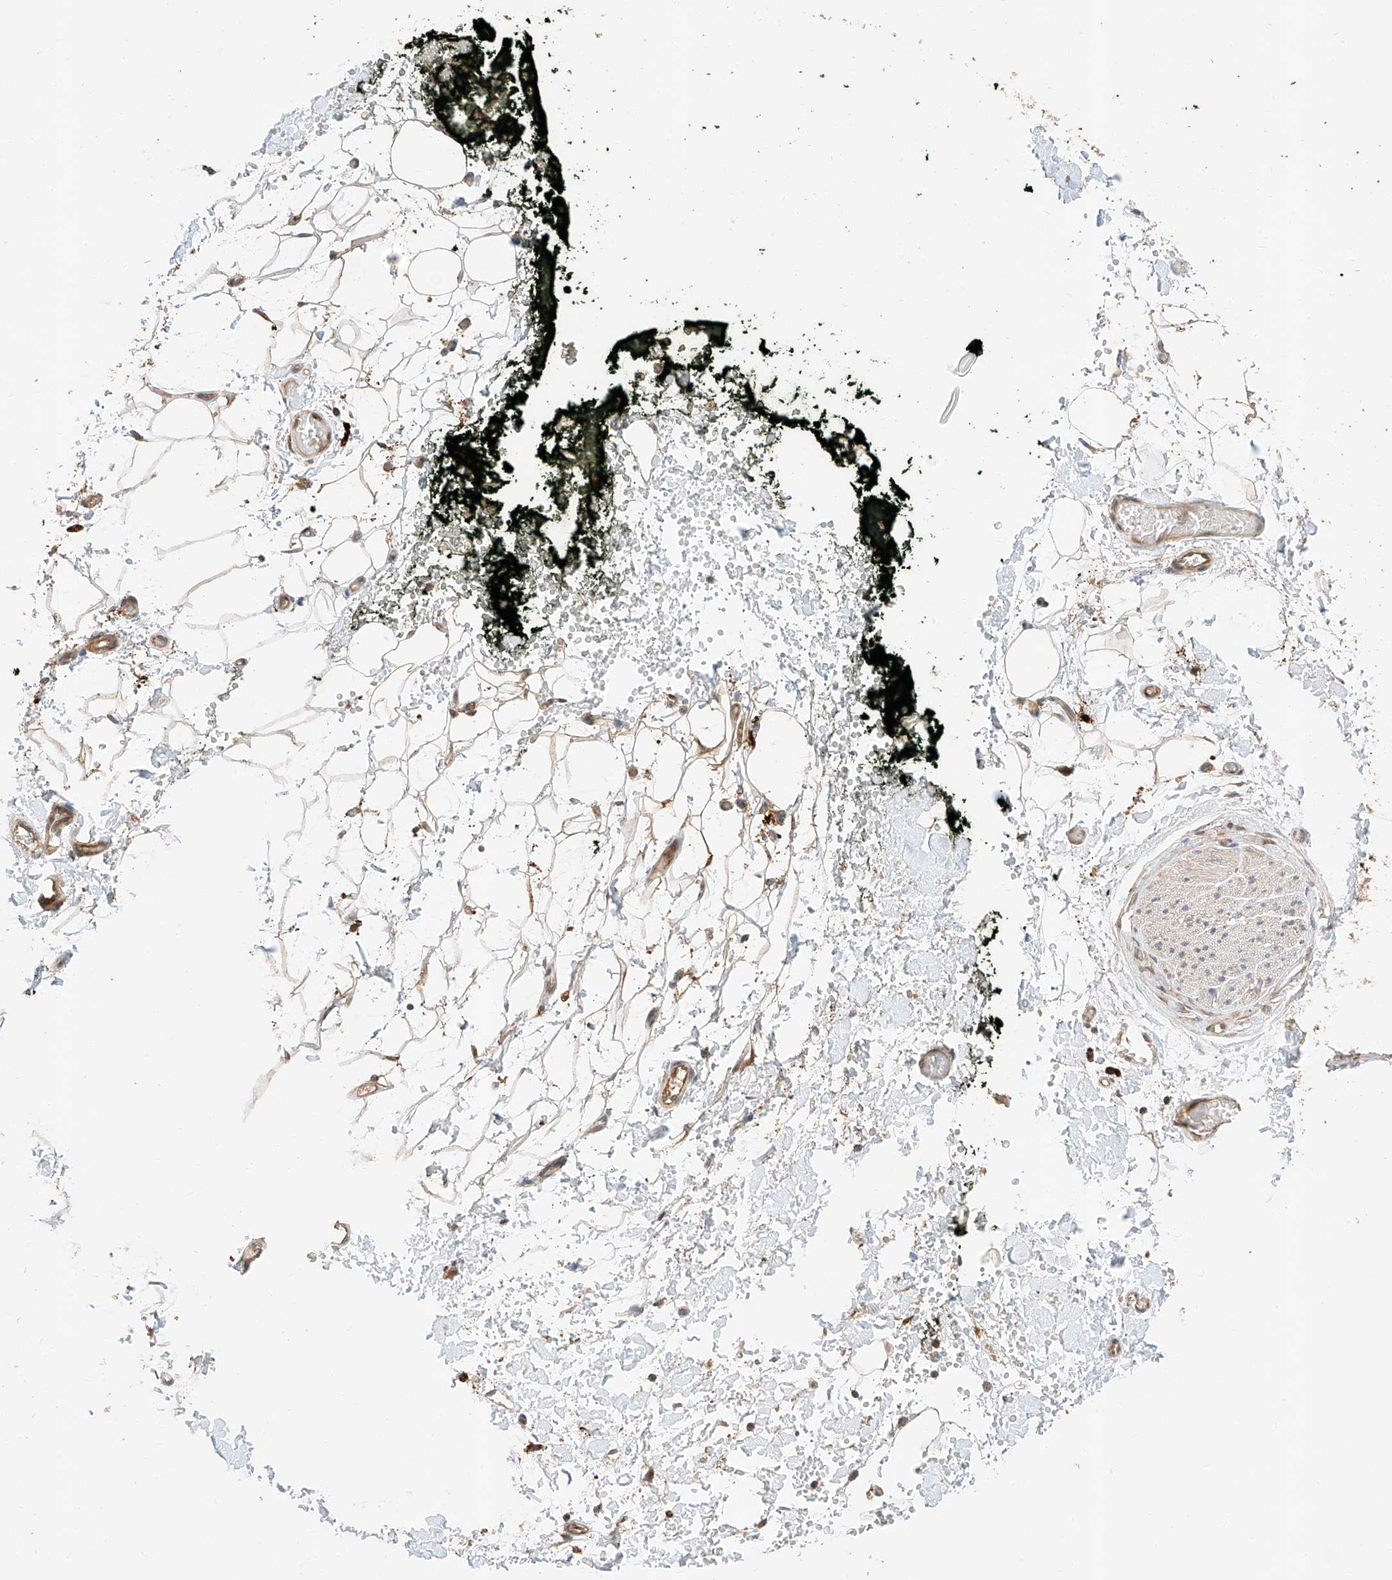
{"staining": {"intensity": "moderate", "quantity": "25%-75%", "location": "cytoplasmic/membranous"}, "tissue": "adipose tissue", "cell_type": "Adipocytes", "image_type": "normal", "snomed": [{"axis": "morphology", "description": "Normal tissue, NOS"}, {"axis": "morphology", "description": "Adenocarcinoma, NOS"}, {"axis": "topography", "description": "Pancreas"}, {"axis": "topography", "description": "Peripheral nerve tissue"}], "caption": "Protein expression analysis of unremarkable adipose tissue exhibits moderate cytoplasmic/membranous staining in approximately 25%-75% of adipocytes. Nuclei are stained in blue.", "gene": "RAB23", "patient": {"sex": "male", "age": 59}}